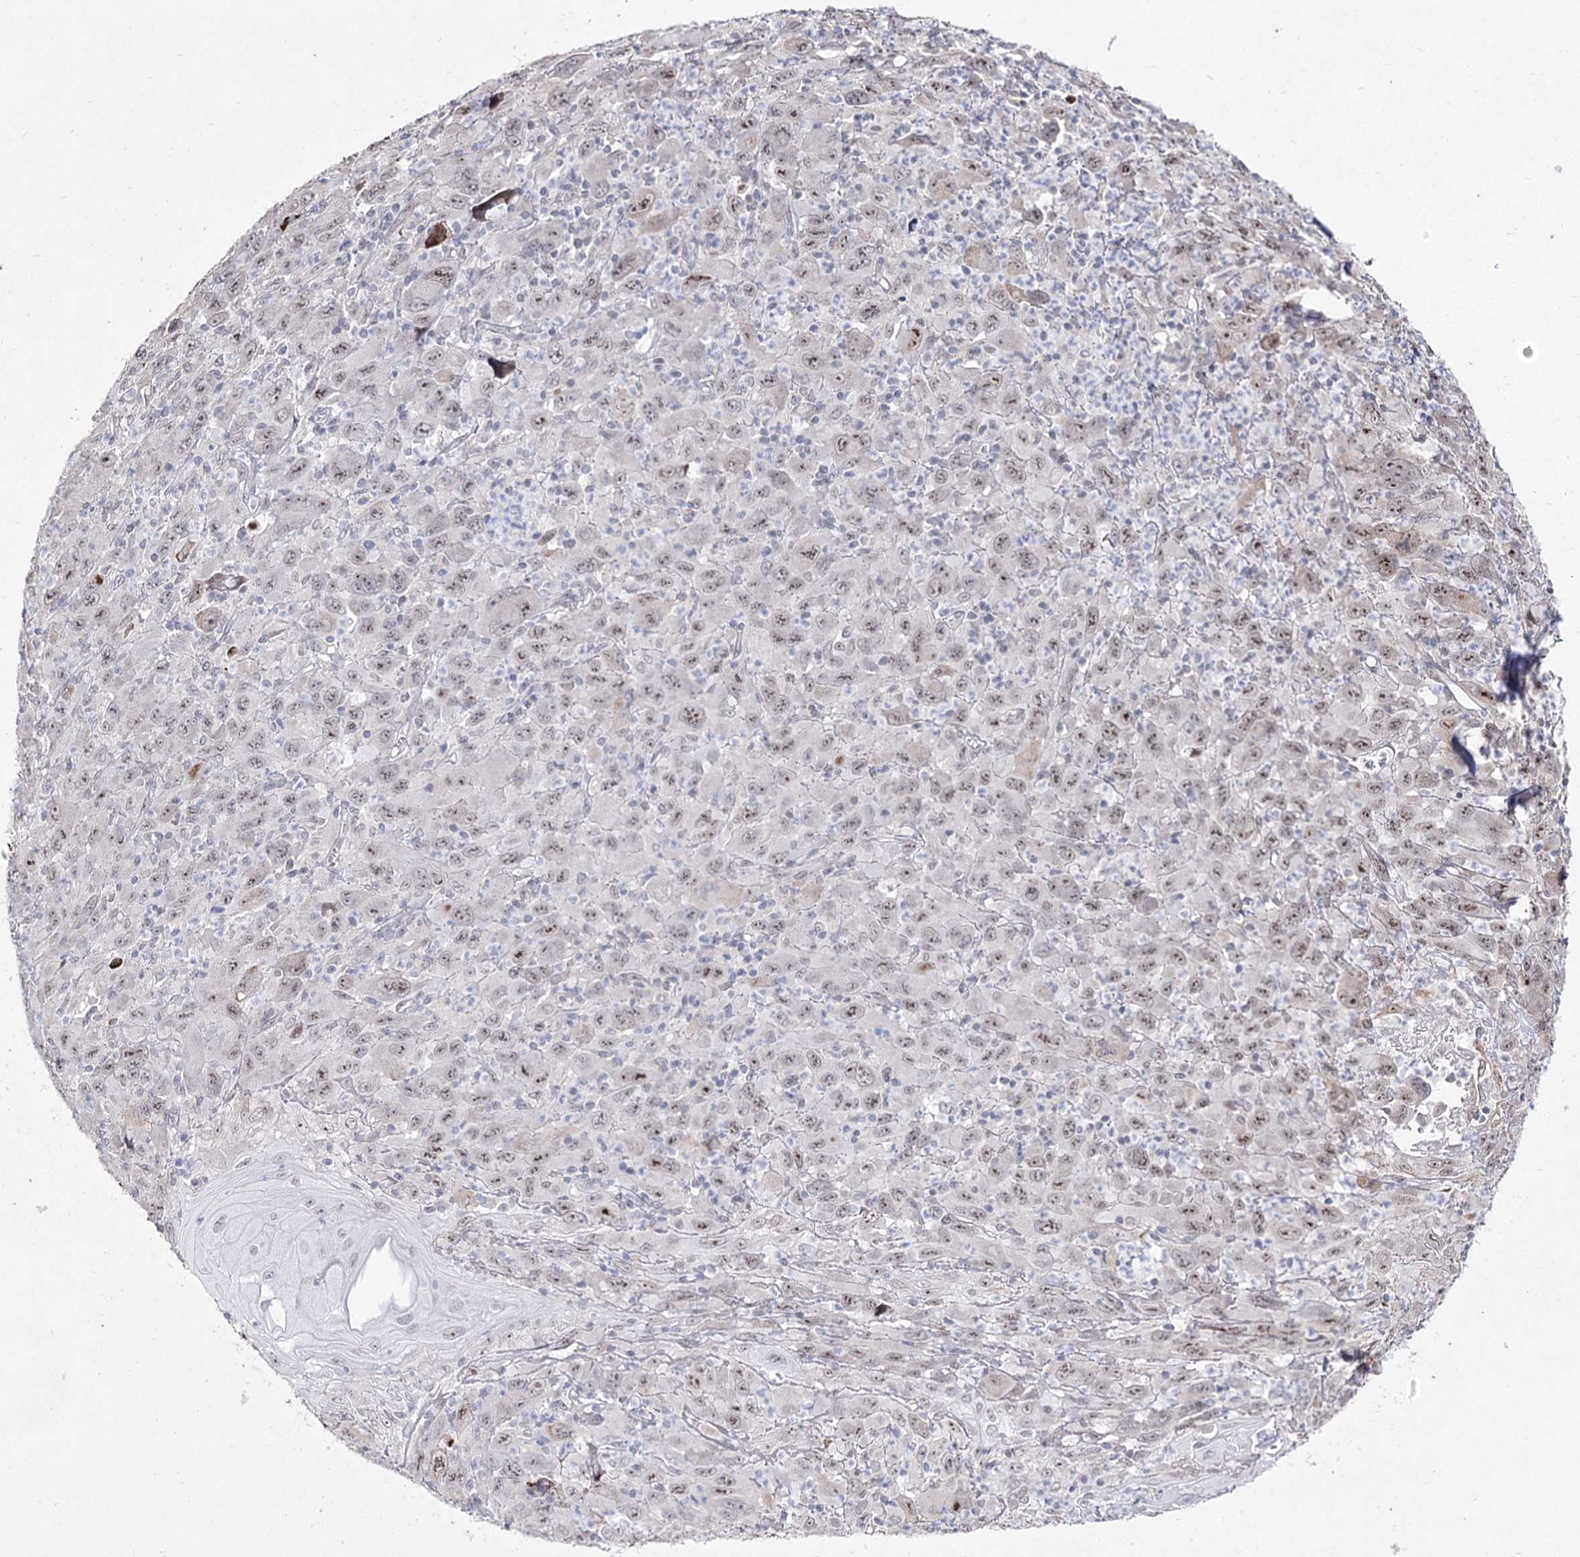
{"staining": {"intensity": "weak", "quantity": ">75%", "location": "nuclear"}, "tissue": "melanoma", "cell_type": "Tumor cells", "image_type": "cancer", "snomed": [{"axis": "morphology", "description": "Malignant melanoma, Metastatic site"}, {"axis": "topography", "description": "Skin"}], "caption": "Approximately >75% of tumor cells in human malignant melanoma (metastatic site) reveal weak nuclear protein positivity as visualized by brown immunohistochemical staining.", "gene": "DDX50", "patient": {"sex": "female", "age": 56}}